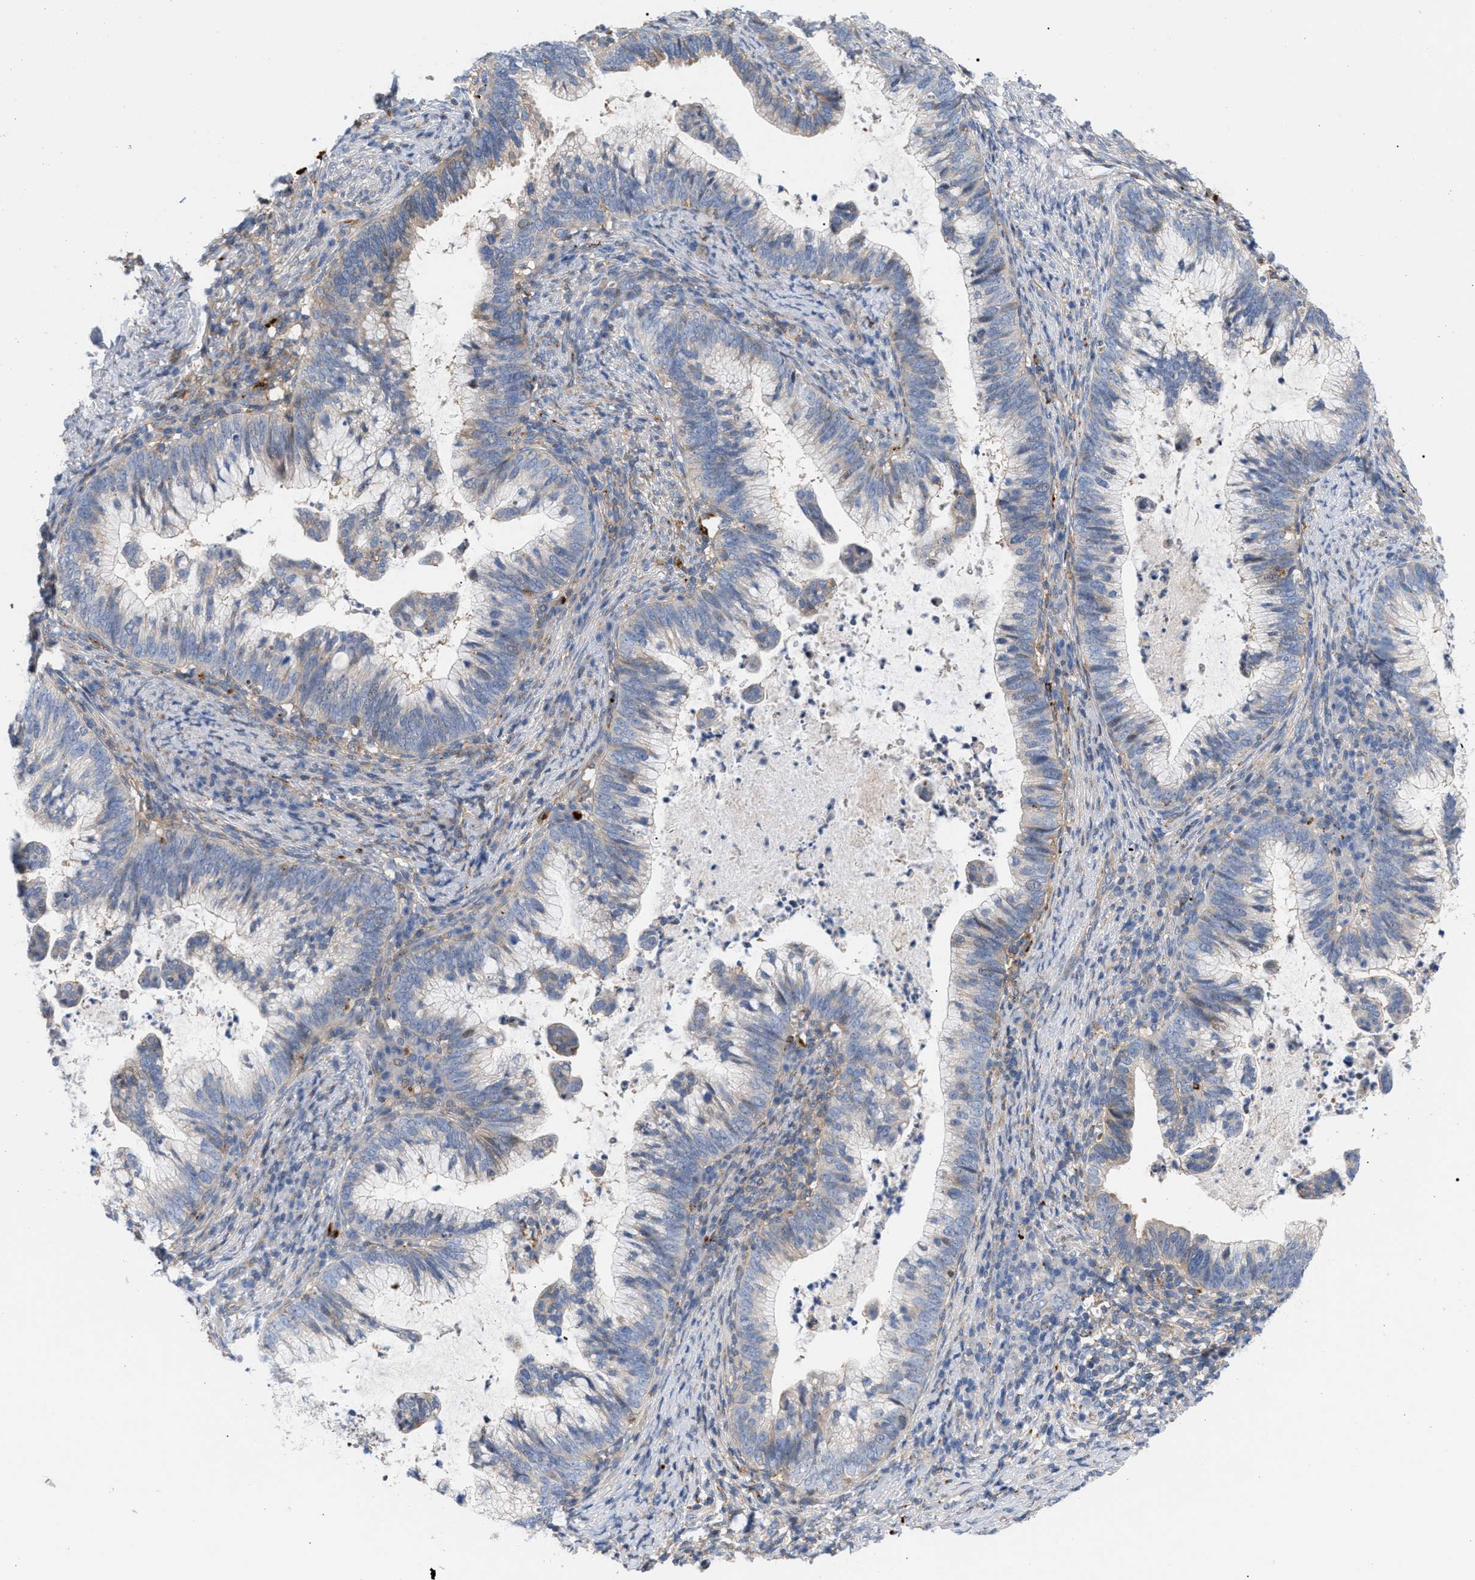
{"staining": {"intensity": "negative", "quantity": "none", "location": "none"}, "tissue": "cervical cancer", "cell_type": "Tumor cells", "image_type": "cancer", "snomed": [{"axis": "morphology", "description": "Adenocarcinoma, NOS"}, {"axis": "topography", "description": "Cervix"}], "caption": "Tumor cells show no significant staining in adenocarcinoma (cervical).", "gene": "MBTD1", "patient": {"sex": "female", "age": 36}}